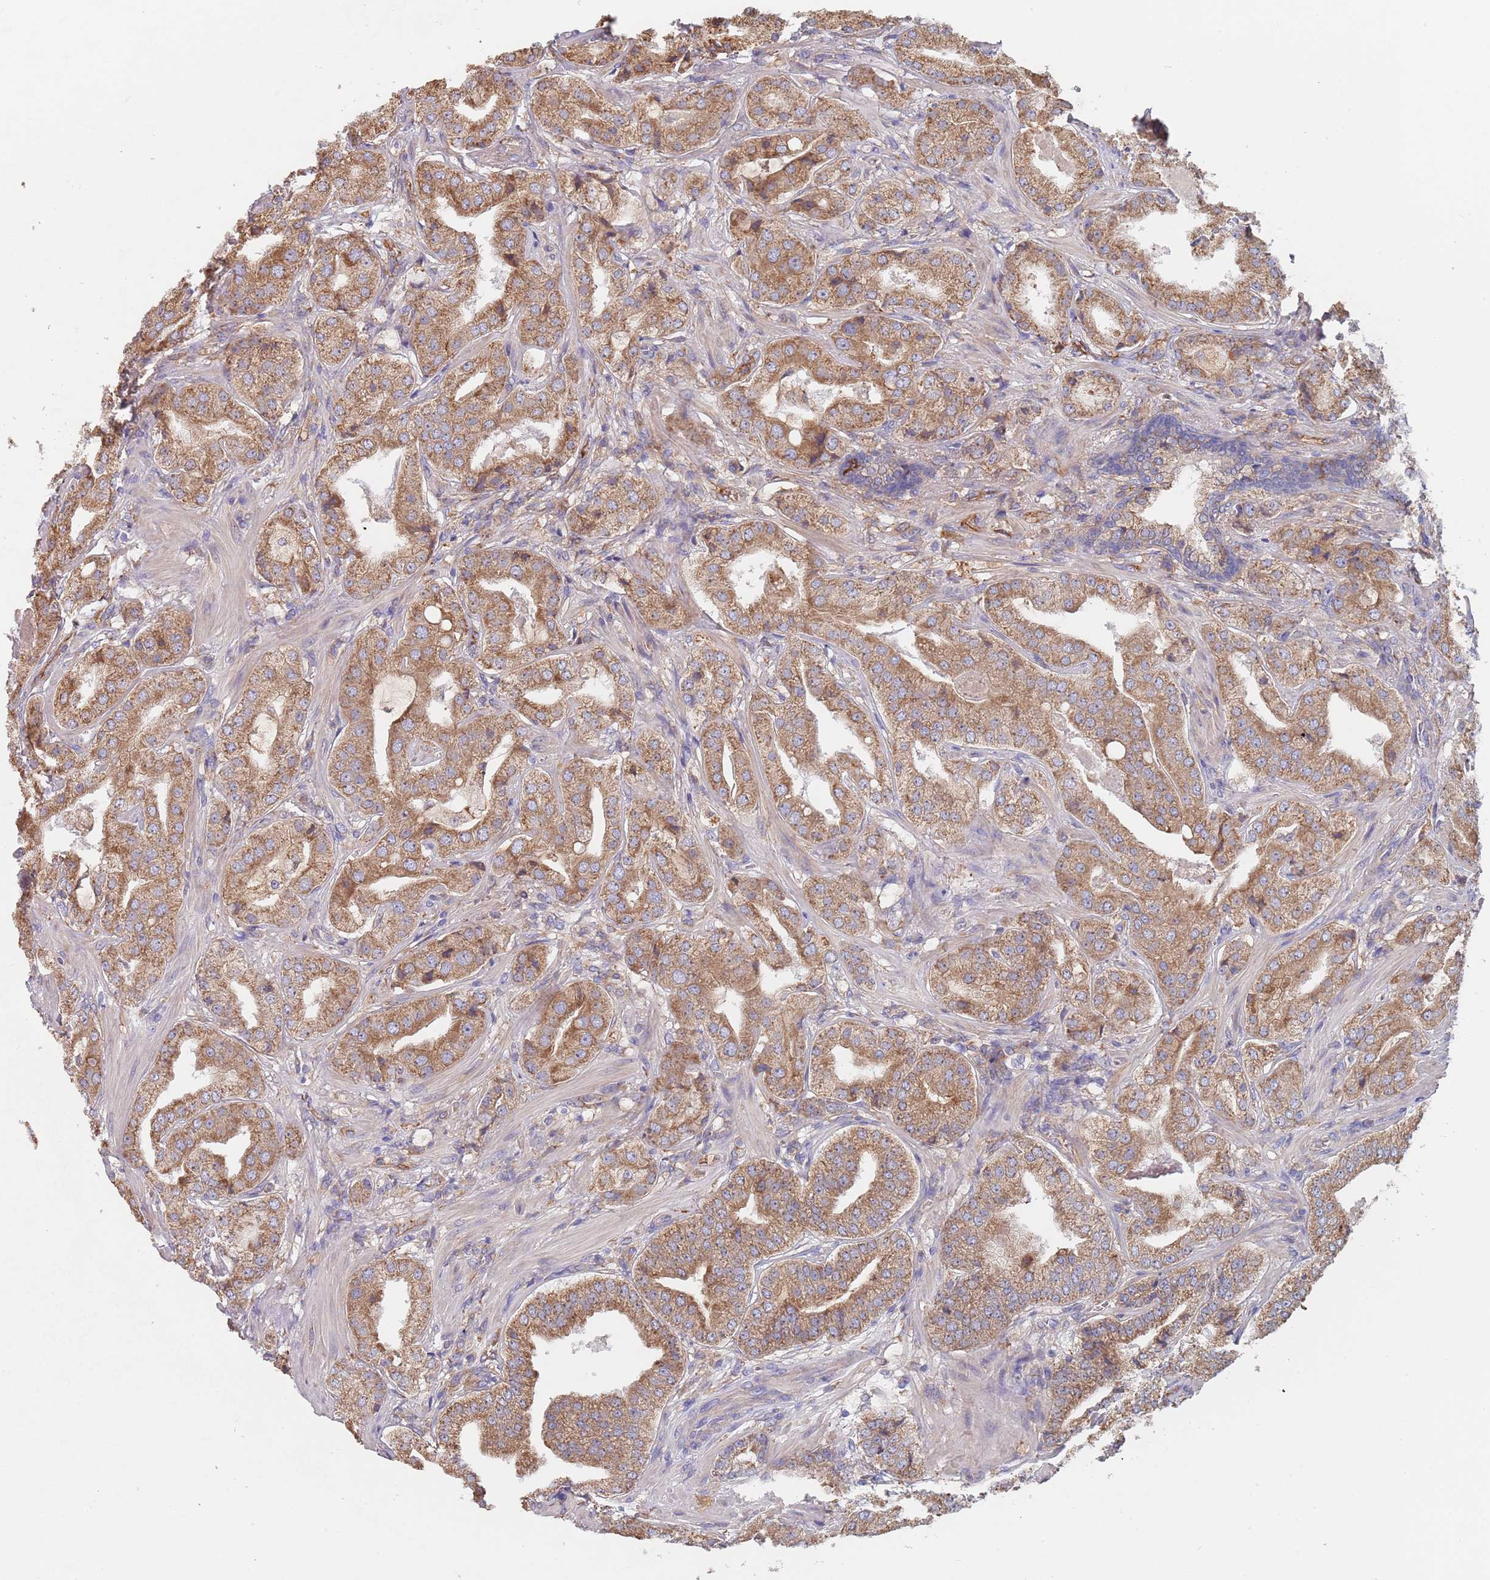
{"staining": {"intensity": "moderate", "quantity": ">75%", "location": "cytoplasmic/membranous"}, "tissue": "prostate cancer", "cell_type": "Tumor cells", "image_type": "cancer", "snomed": [{"axis": "morphology", "description": "Adenocarcinoma, High grade"}, {"axis": "topography", "description": "Prostate"}], "caption": "A photomicrograph of prostate cancer (high-grade adenocarcinoma) stained for a protein exhibits moderate cytoplasmic/membranous brown staining in tumor cells. Nuclei are stained in blue.", "gene": "DCUN1D3", "patient": {"sex": "male", "age": 63}}